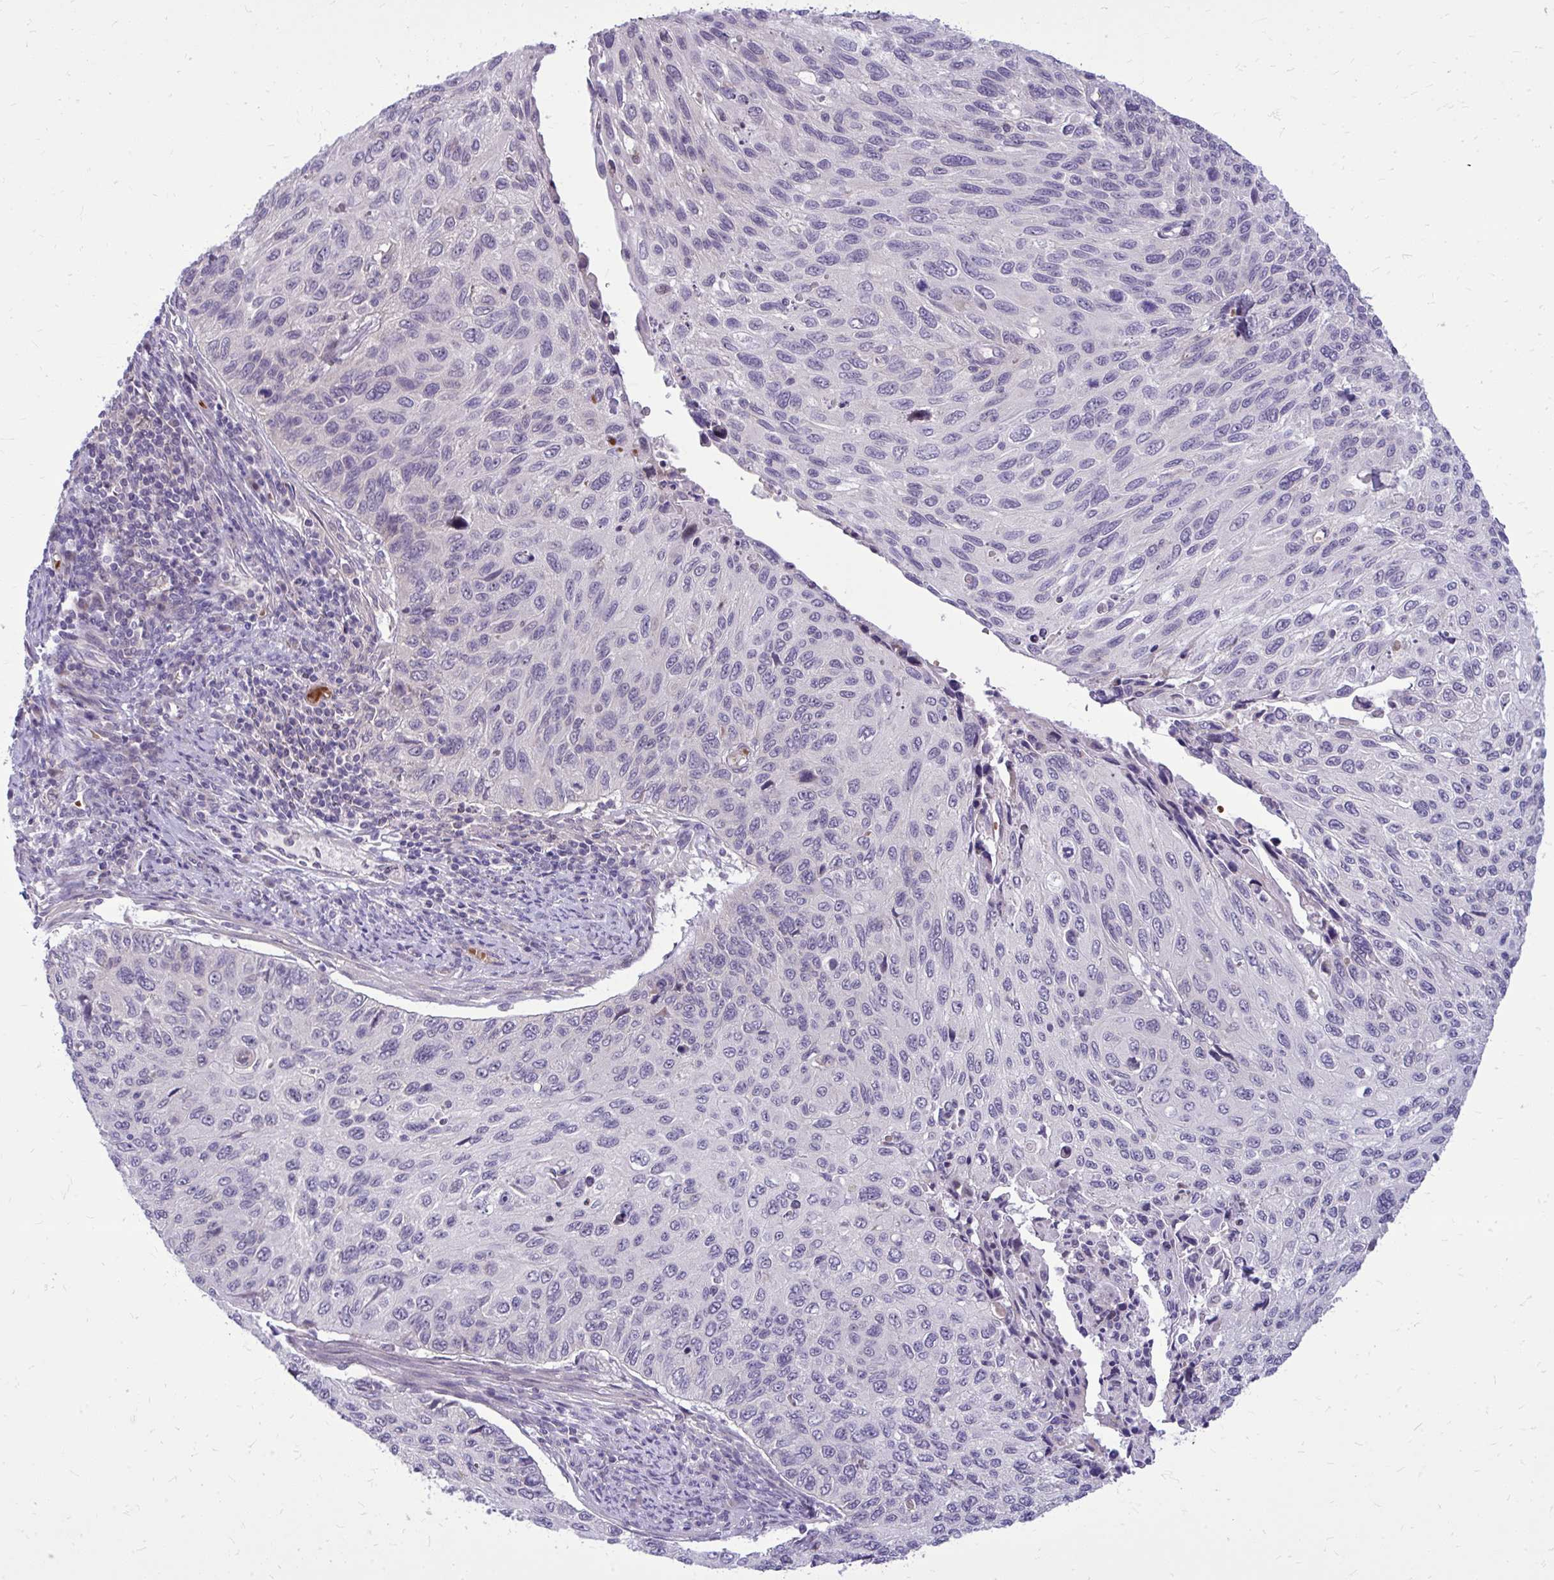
{"staining": {"intensity": "negative", "quantity": "none", "location": "none"}, "tissue": "cervical cancer", "cell_type": "Tumor cells", "image_type": "cancer", "snomed": [{"axis": "morphology", "description": "Squamous cell carcinoma, NOS"}, {"axis": "topography", "description": "Cervix"}], "caption": "Immunohistochemistry (IHC) photomicrograph of human cervical cancer (squamous cell carcinoma) stained for a protein (brown), which shows no expression in tumor cells. The staining is performed using DAB (3,3'-diaminobenzidine) brown chromogen with nuclei counter-stained in using hematoxylin.", "gene": "DPY19L1", "patient": {"sex": "female", "age": 70}}